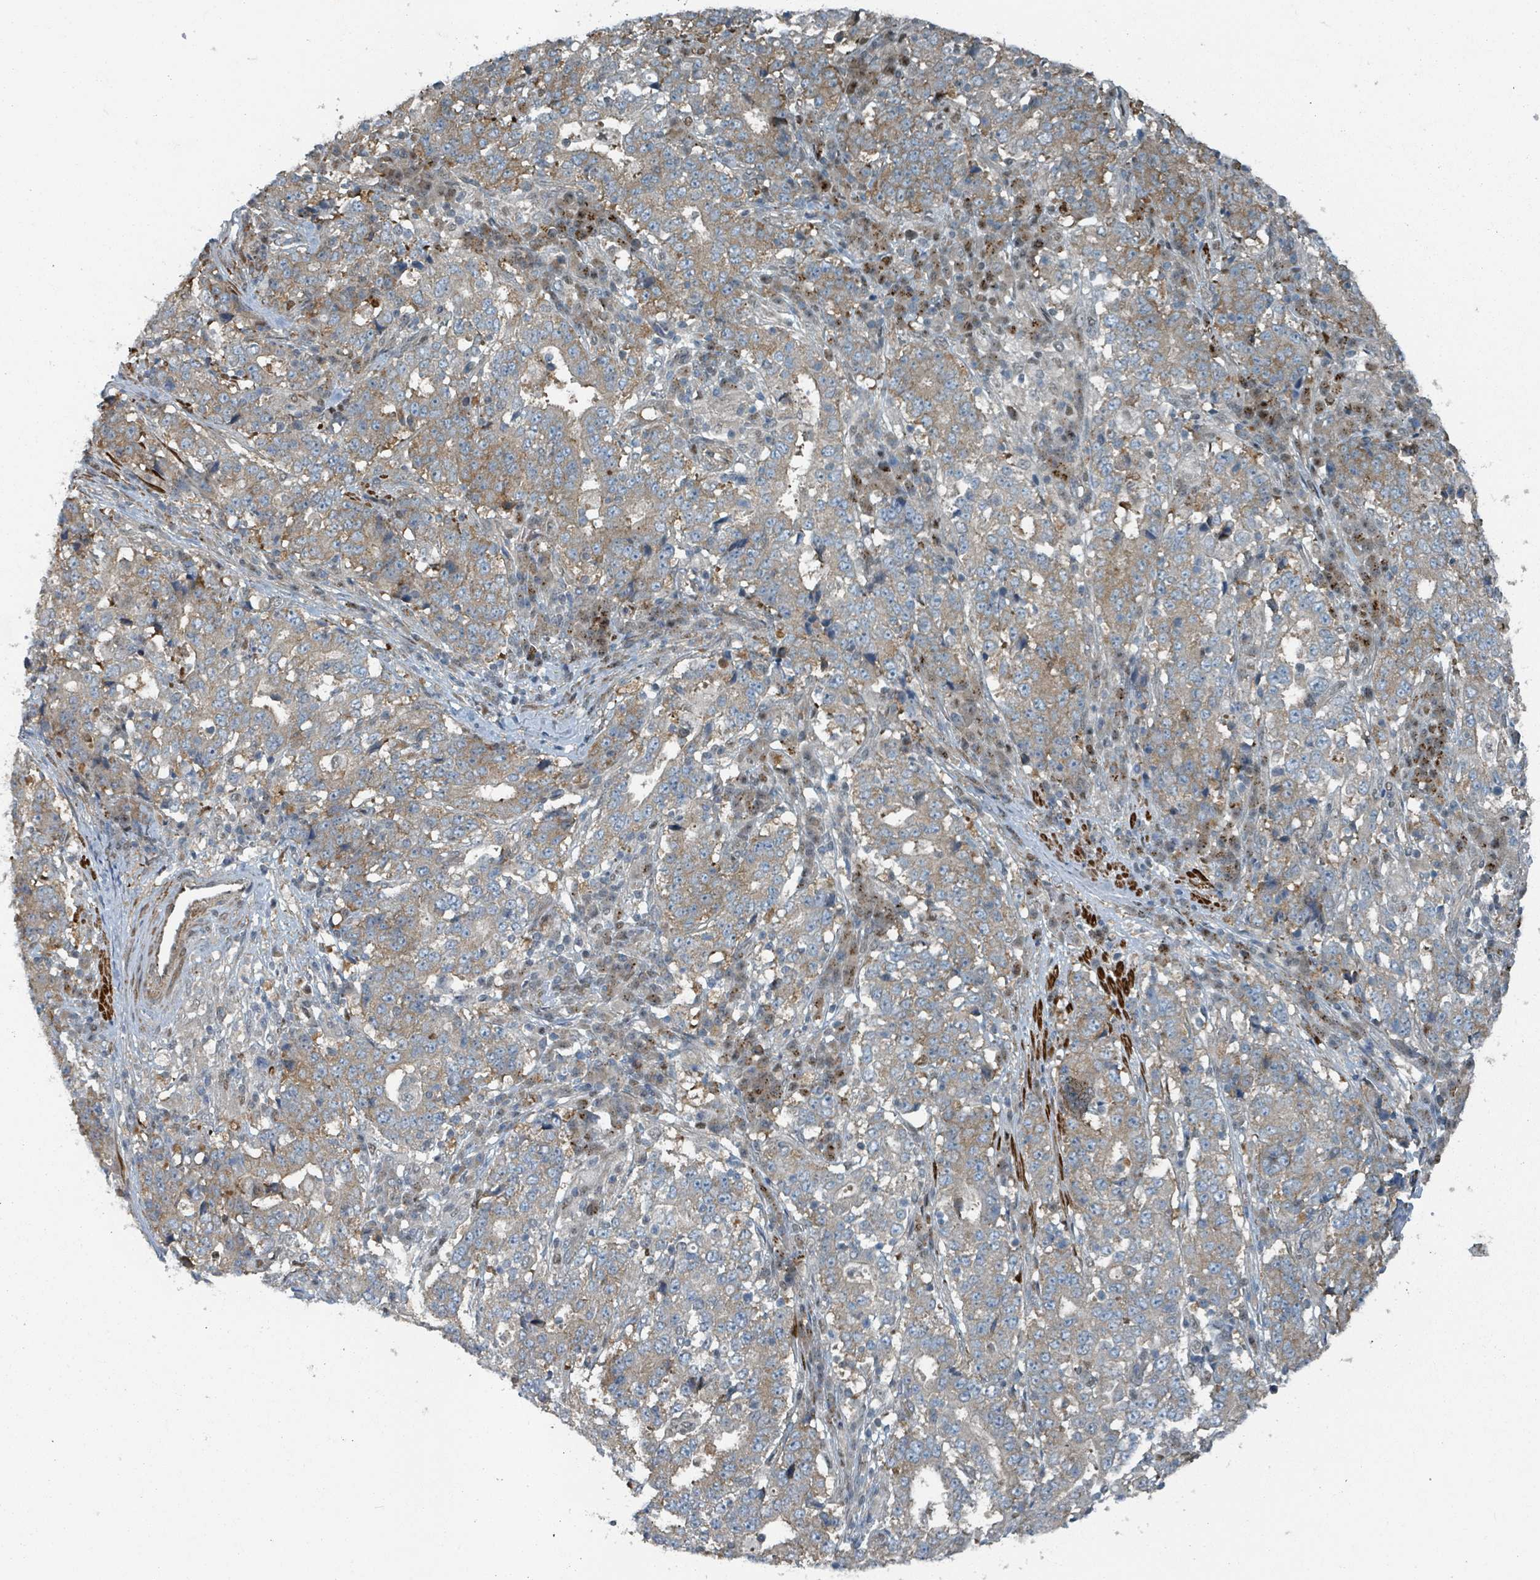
{"staining": {"intensity": "moderate", "quantity": ">75%", "location": "cytoplasmic/membranous"}, "tissue": "stomach cancer", "cell_type": "Tumor cells", "image_type": "cancer", "snomed": [{"axis": "morphology", "description": "Adenocarcinoma, NOS"}, {"axis": "topography", "description": "Stomach"}], "caption": "IHC (DAB (3,3'-diaminobenzidine)) staining of stomach cancer (adenocarcinoma) demonstrates moderate cytoplasmic/membranous protein positivity in approximately >75% of tumor cells. IHC stains the protein of interest in brown and the nuclei are stained blue.", "gene": "RHPN2", "patient": {"sex": "male", "age": 59}}